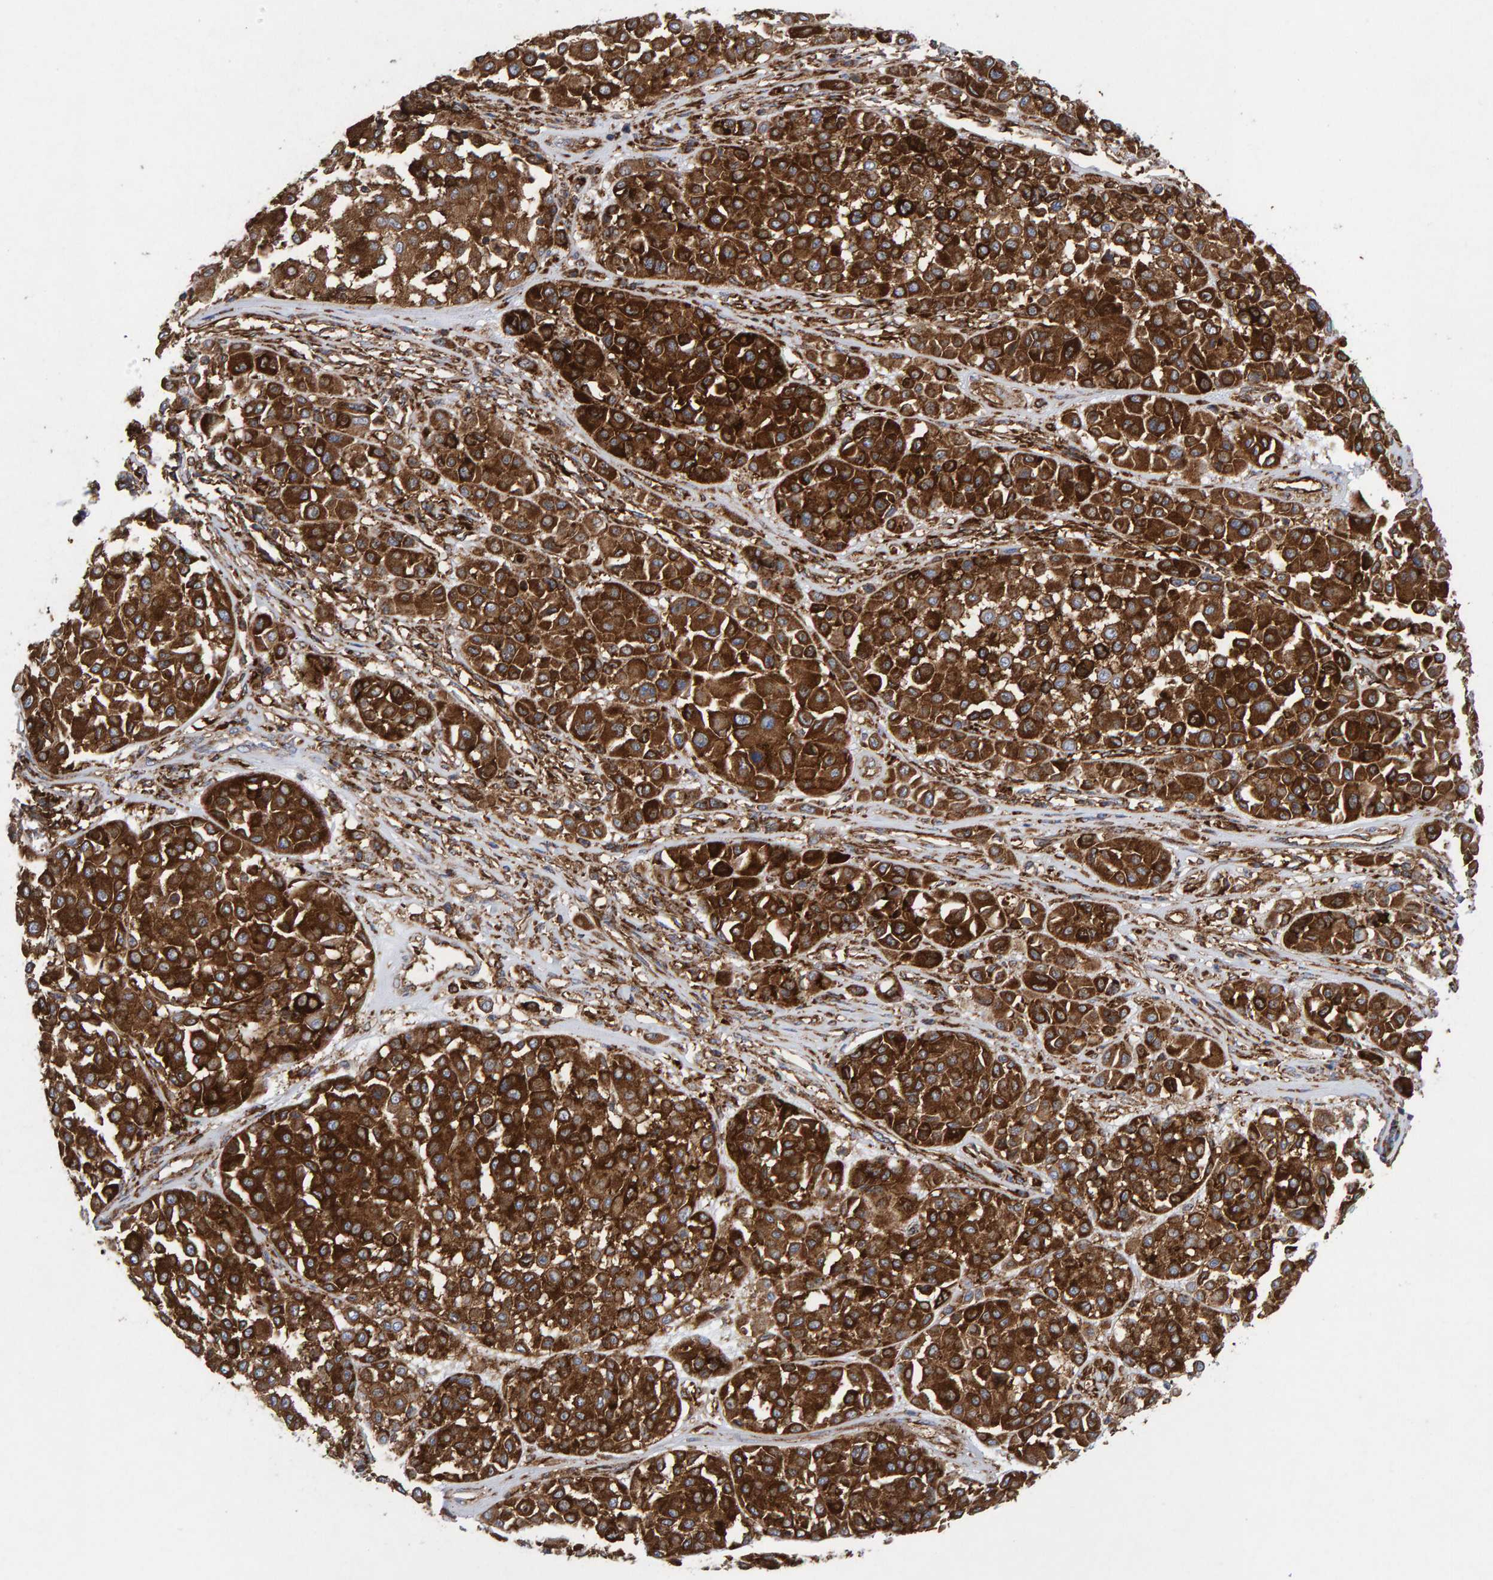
{"staining": {"intensity": "strong", "quantity": ">75%", "location": "cytoplasmic/membranous"}, "tissue": "melanoma", "cell_type": "Tumor cells", "image_type": "cancer", "snomed": [{"axis": "morphology", "description": "Malignant melanoma, Metastatic site"}, {"axis": "topography", "description": "Soft tissue"}], "caption": "A histopathology image showing strong cytoplasmic/membranous staining in approximately >75% of tumor cells in malignant melanoma (metastatic site), as visualized by brown immunohistochemical staining.", "gene": "MVP", "patient": {"sex": "male", "age": 41}}